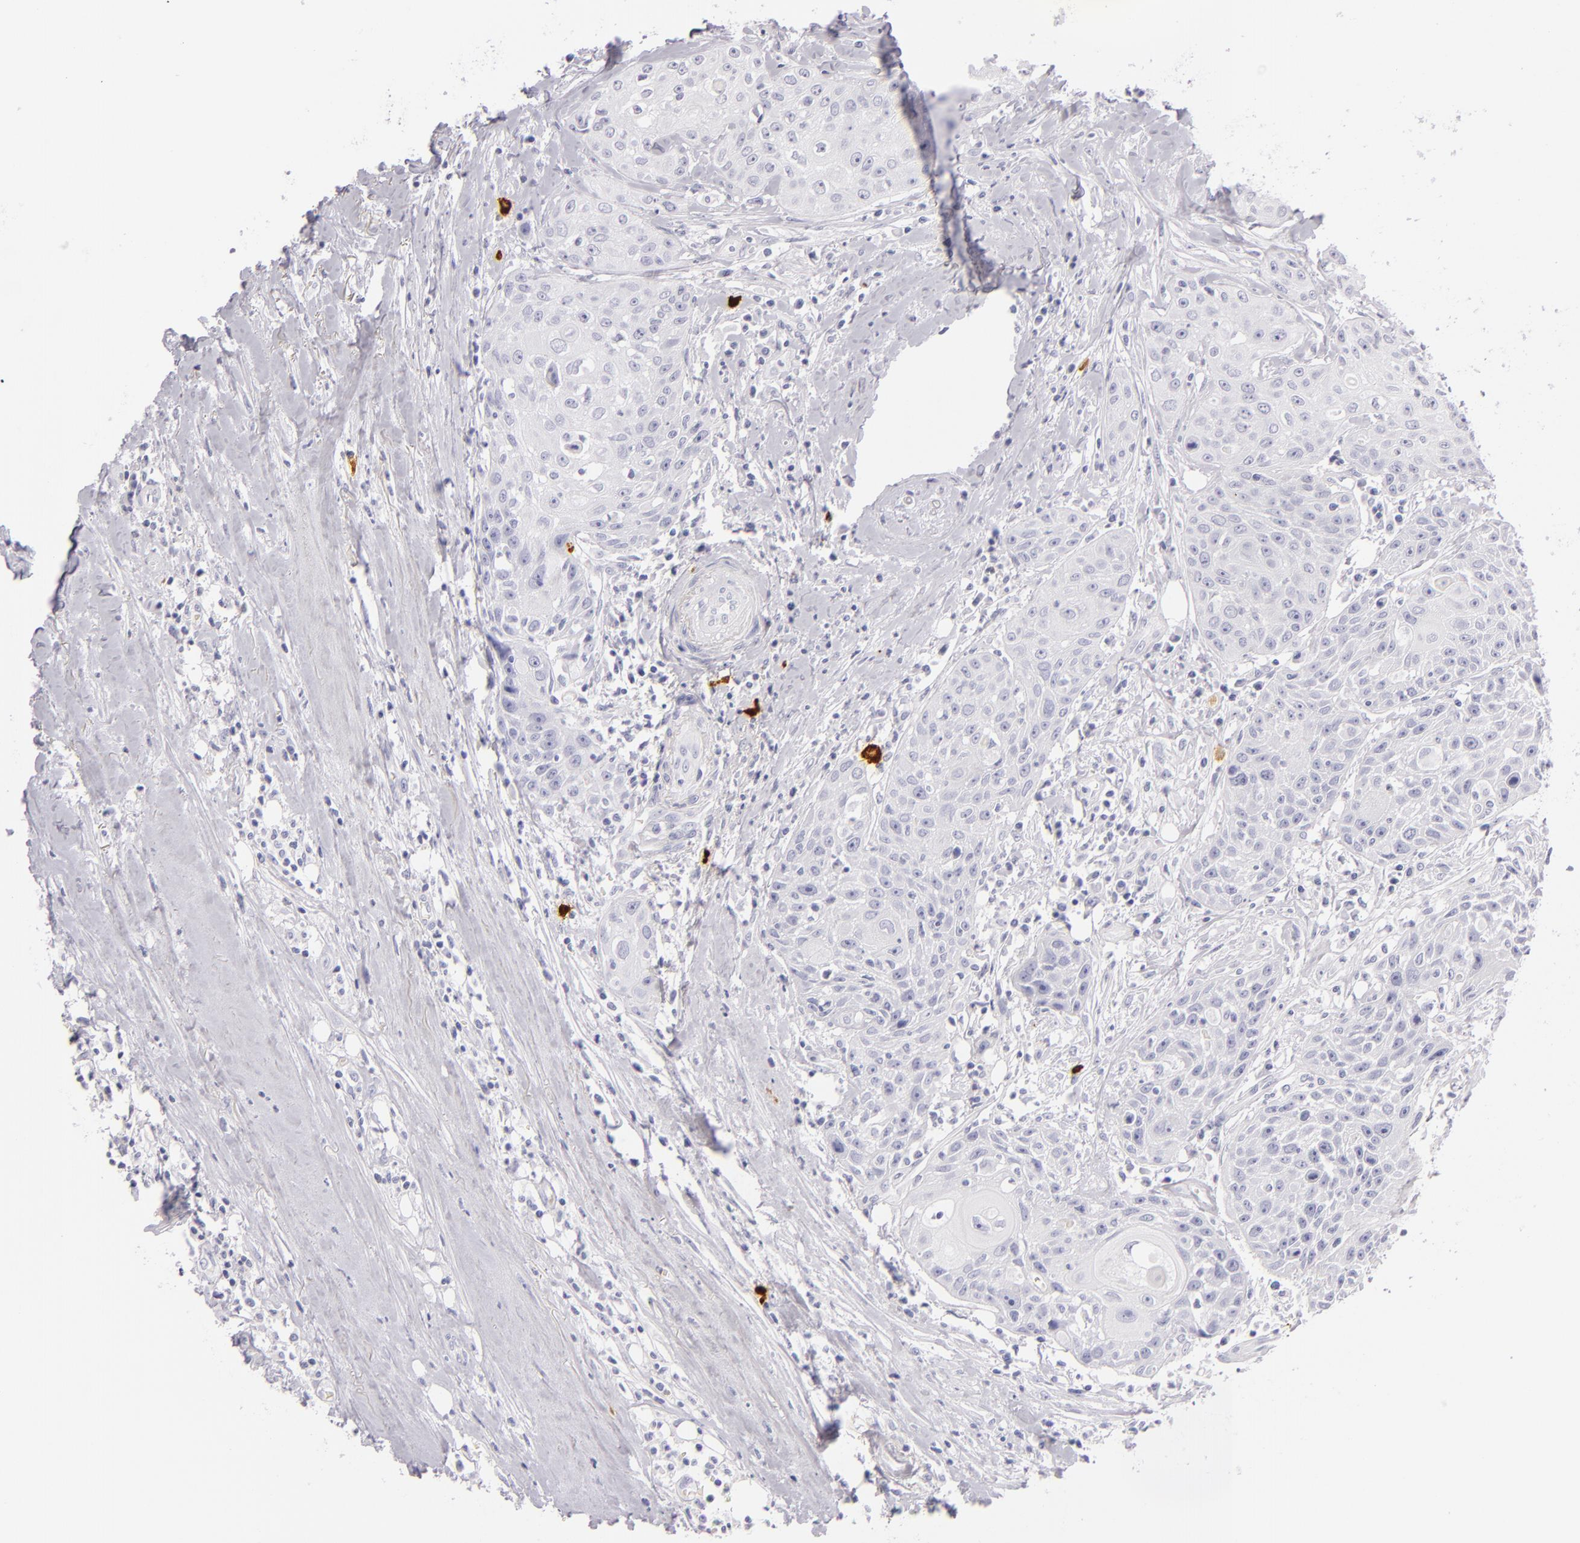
{"staining": {"intensity": "negative", "quantity": "none", "location": "none"}, "tissue": "head and neck cancer", "cell_type": "Tumor cells", "image_type": "cancer", "snomed": [{"axis": "morphology", "description": "Squamous cell carcinoma, NOS"}, {"axis": "topography", "description": "Oral tissue"}, {"axis": "topography", "description": "Head-Neck"}], "caption": "Tumor cells show no significant staining in squamous cell carcinoma (head and neck).", "gene": "TPSD1", "patient": {"sex": "female", "age": 82}}